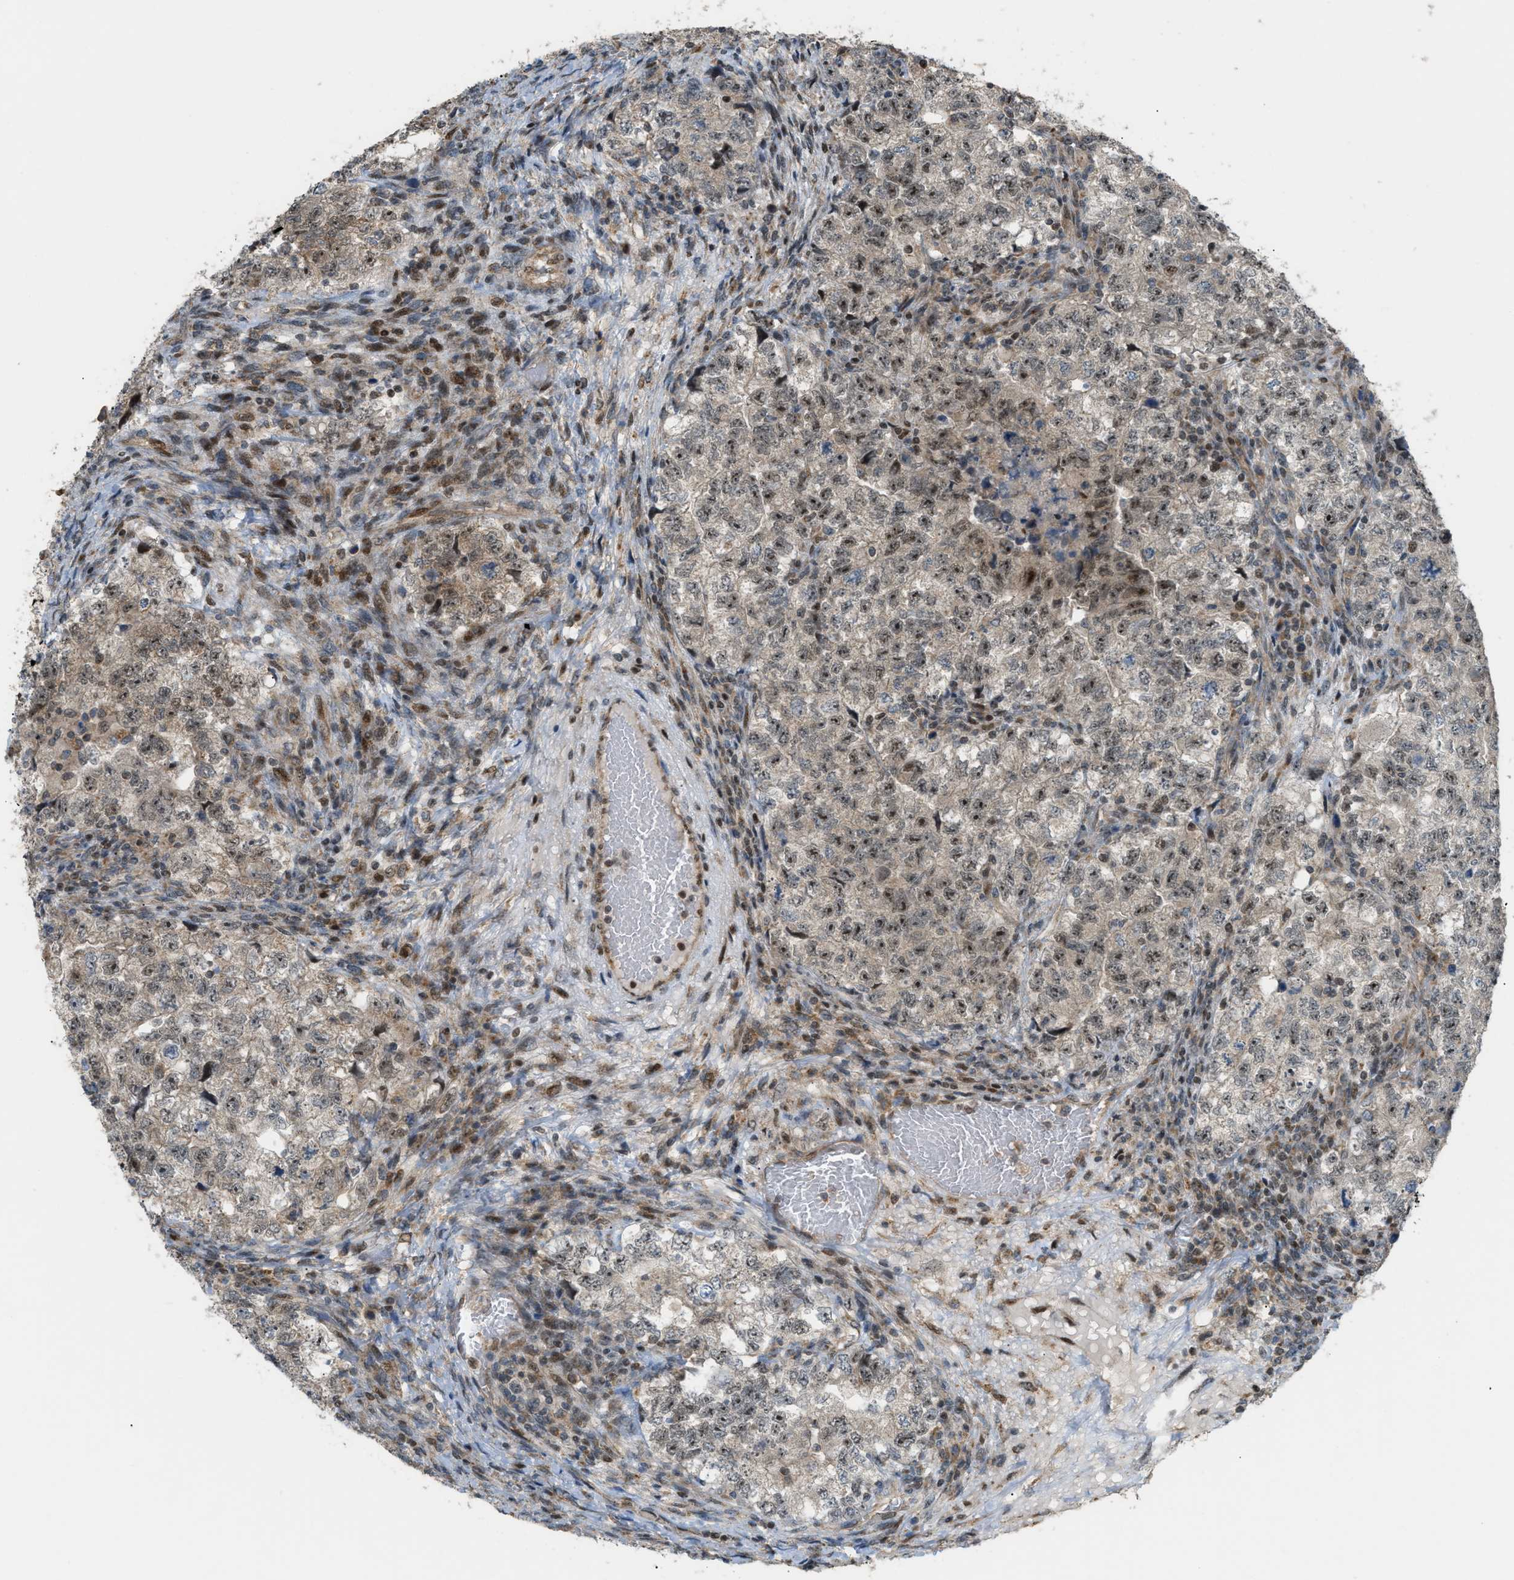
{"staining": {"intensity": "weak", "quantity": "25%-75%", "location": "nuclear"}, "tissue": "testis cancer", "cell_type": "Tumor cells", "image_type": "cancer", "snomed": [{"axis": "morphology", "description": "Carcinoma, Embryonal, NOS"}, {"axis": "topography", "description": "Testis"}], "caption": "Approximately 25%-75% of tumor cells in human embryonal carcinoma (testis) display weak nuclear protein staining as visualized by brown immunohistochemical staining.", "gene": "CCDC186", "patient": {"sex": "male", "age": 36}}